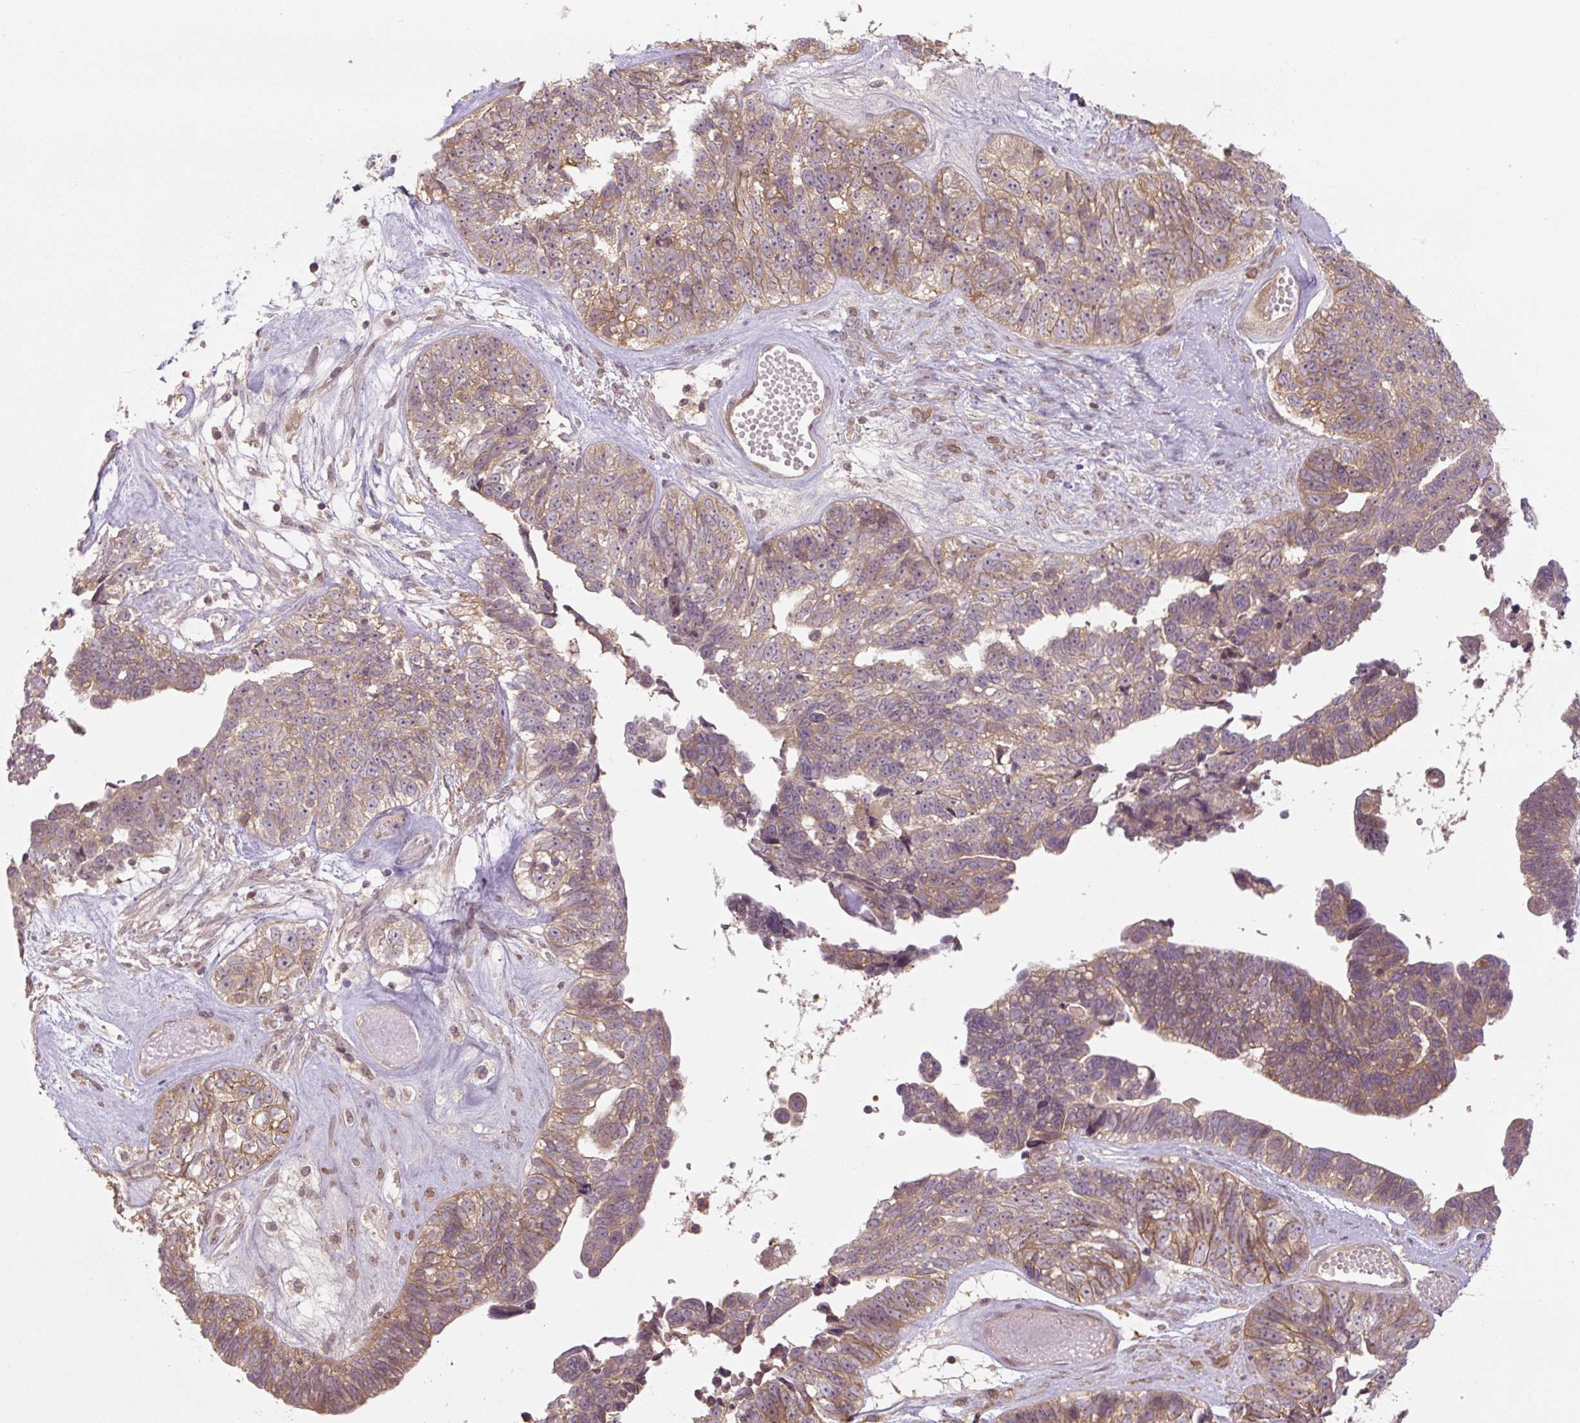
{"staining": {"intensity": "moderate", "quantity": ">75%", "location": "cytoplasmic/membranous"}, "tissue": "ovarian cancer", "cell_type": "Tumor cells", "image_type": "cancer", "snomed": [{"axis": "morphology", "description": "Cystadenocarcinoma, serous, NOS"}, {"axis": "topography", "description": "Ovary"}], "caption": "Immunohistochemistry (DAB) staining of human serous cystadenocarcinoma (ovarian) displays moderate cytoplasmic/membranous protein staining in about >75% of tumor cells. The staining was performed using DAB, with brown indicating positive protein expression. Nuclei are stained blue with hematoxylin.", "gene": "C2orf73", "patient": {"sex": "female", "age": 79}}